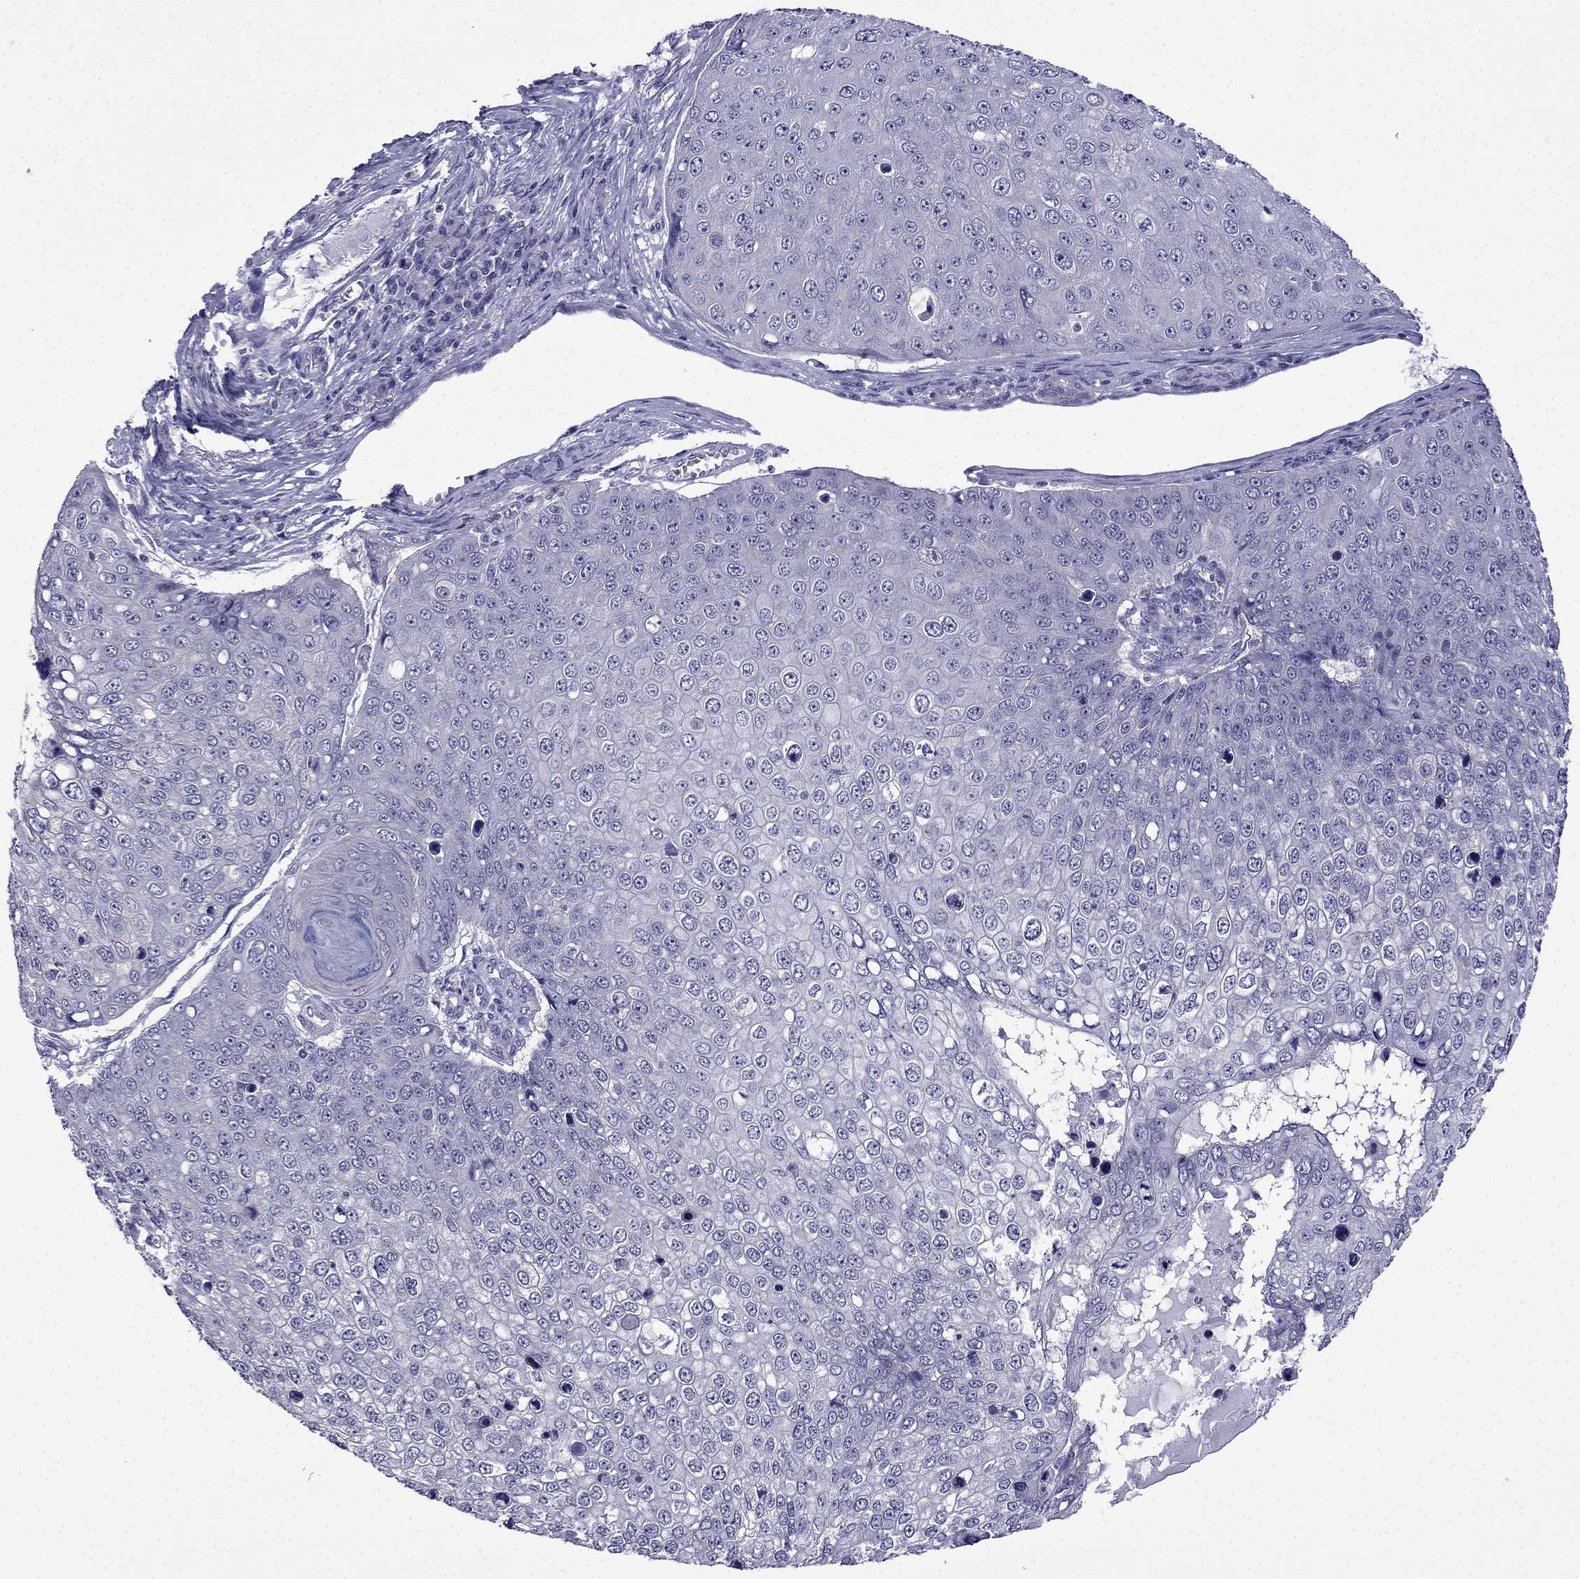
{"staining": {"intensity": "negative", "quantity": "none", "location": "none"}, "tissue": "skin cancer", "cell_type": "Tumor cells", "image_type": "cancer", "snomed": [{"axis": "morphology", "description": "Squamous cell carcinoma, NOS"}, {"axis": "topography", "description": "Skin"}], "caption": "Immunohistochemical staining of skin cancer displays no significant expression in tumor cells.", "gene": "POM121L12", "patient": {"sex": "male", "age": 71}}